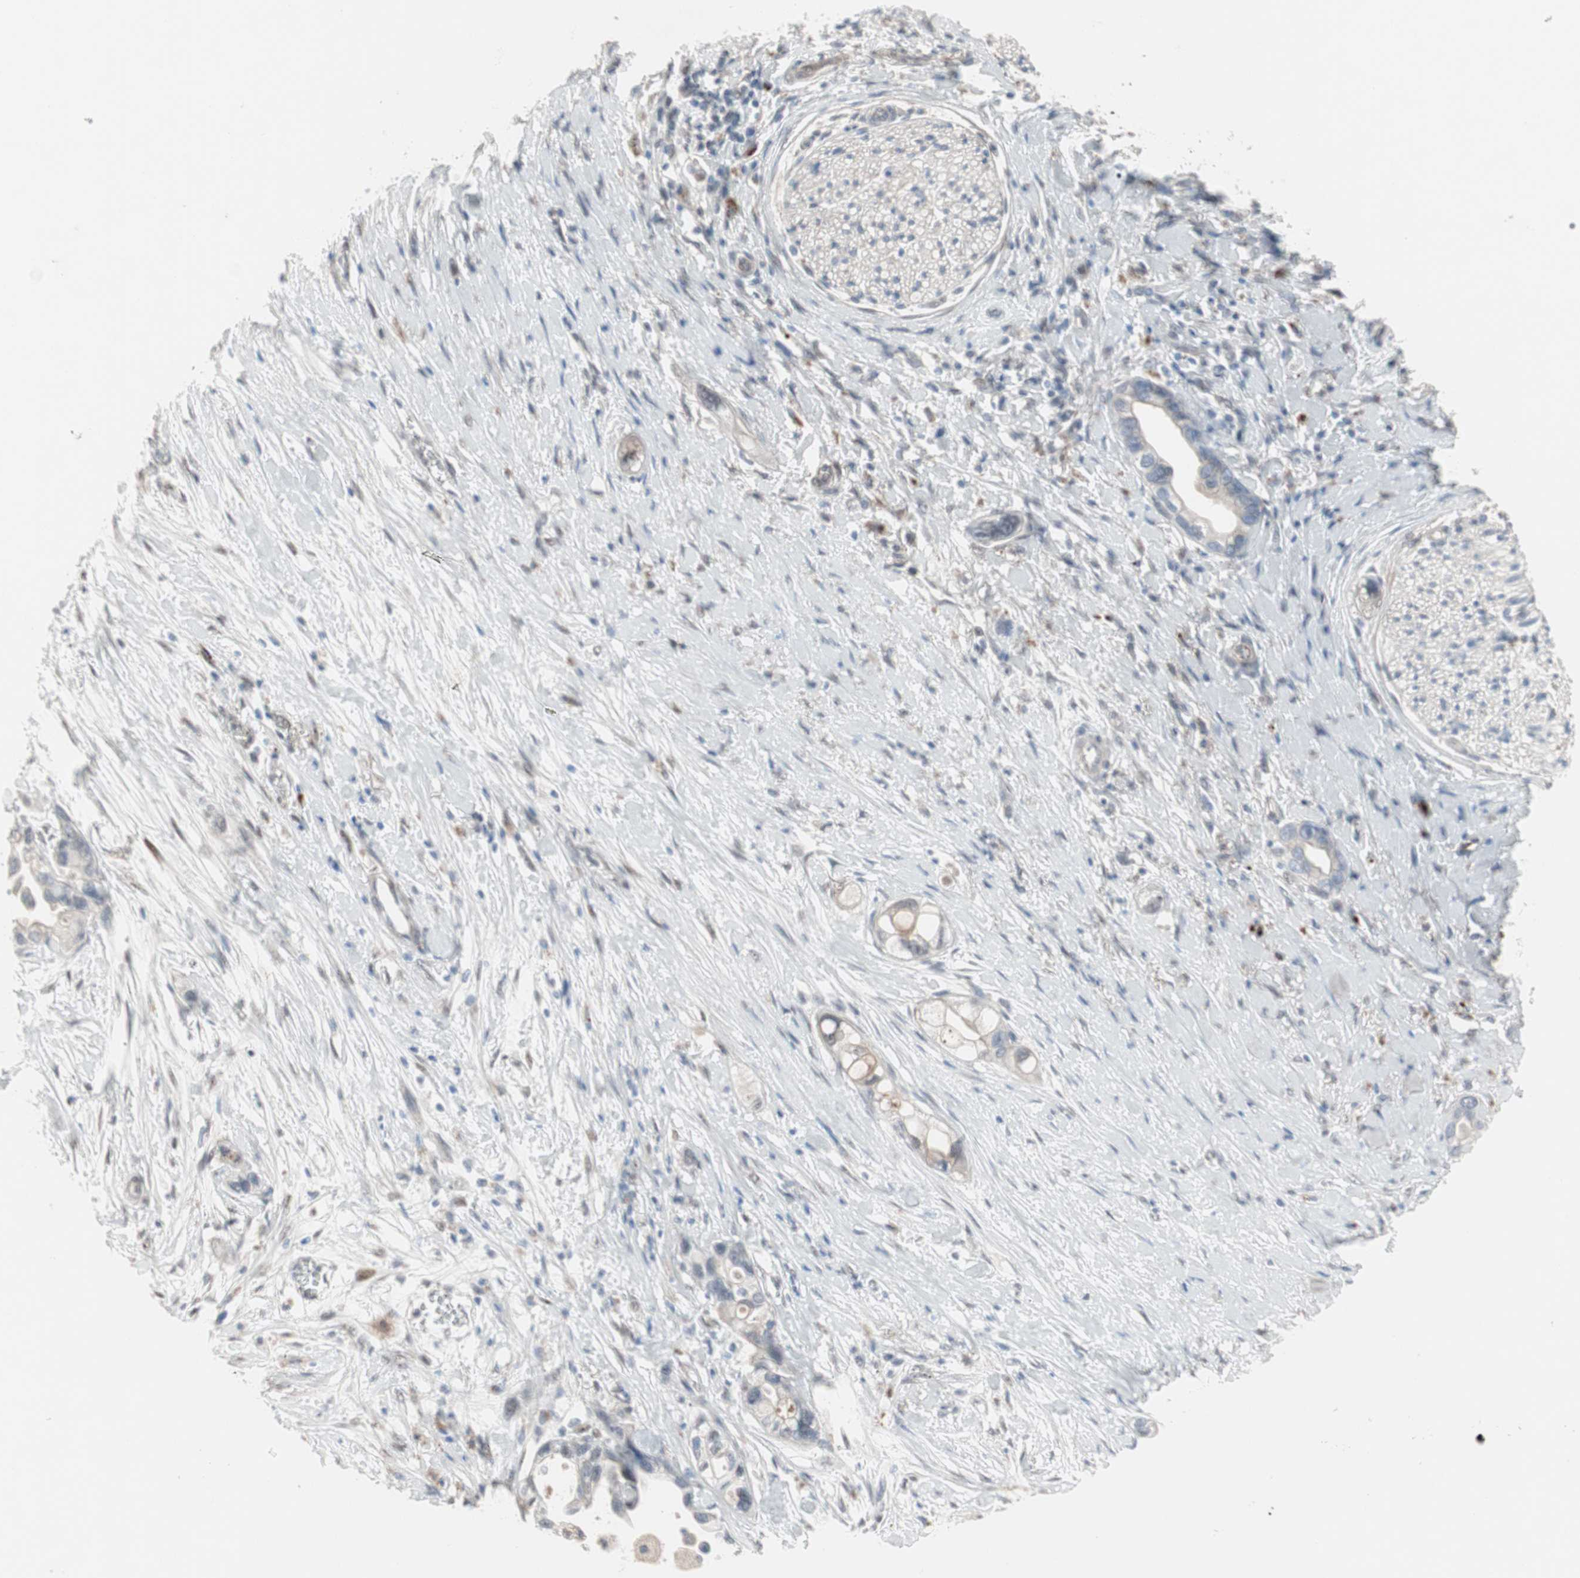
{"staining": {"intensity": "weak", "quantity": "25%-75%", "location": "cytoplasmic/membranous"}, "tissue": "pancreatic cancer", "cell_type": "Tumor cells", "image_type": "cancer", "snomed": [{"axis": "morphology", "description": "Adenocarcinoma, NOS"}, {"axis": "topography", "description": "Pancreas"}], "caption": "Pancreatic adenocarcinoma stained for a protein reveals weak cytoplasmic/membranous positivity in tumor cells. (Brightfield microscopy of DAB IHC at high magnification).", "gene": "CAND2", "patient": {"sex": "female", "age": 77}}